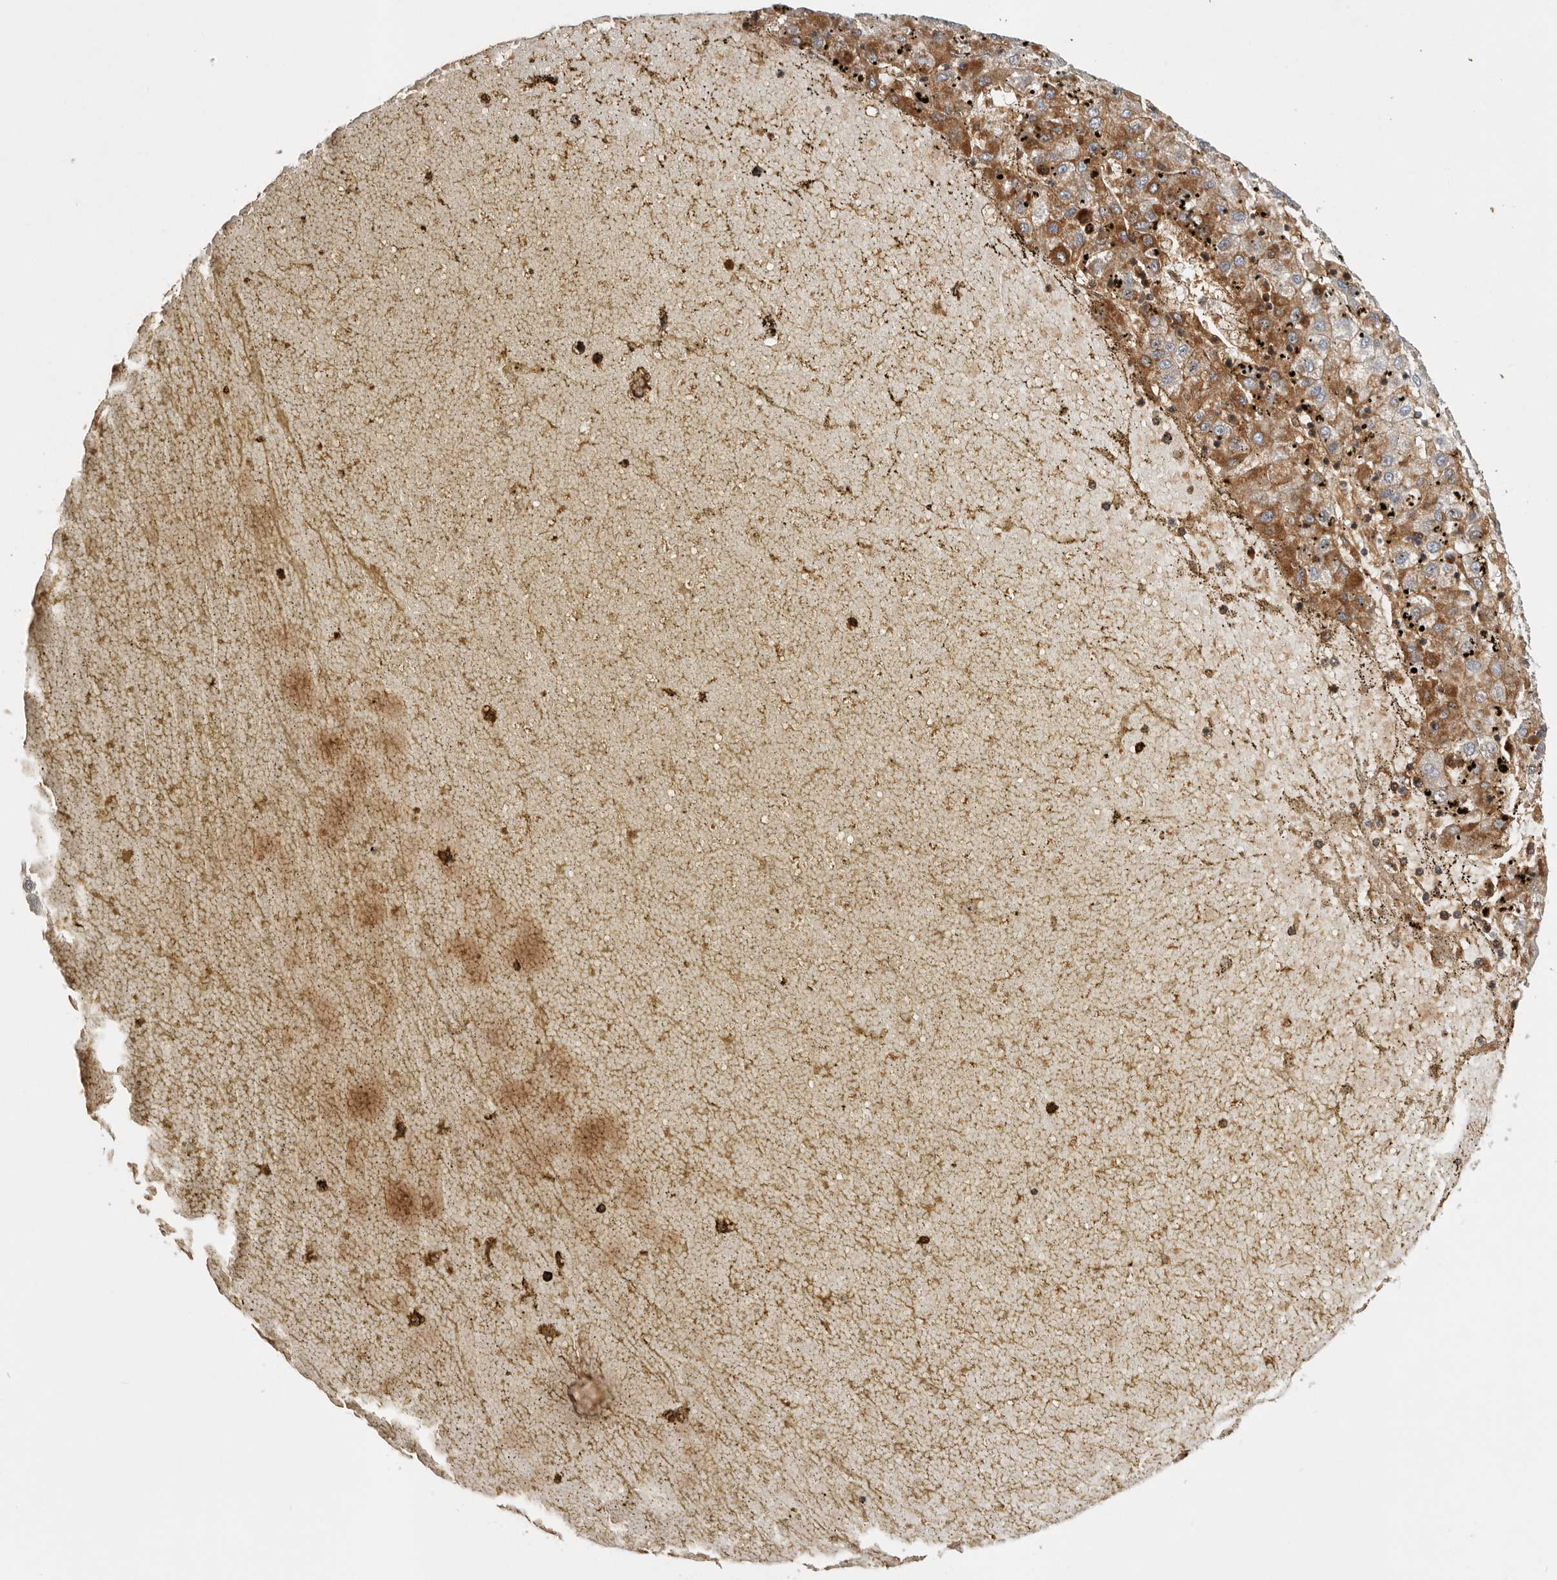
{"staining": {"intensity": "moderate", "quantity": ">75%", "location": "cytoplasmic/membranous"}, "tissue": "liver cancer", "cell_type": "Tumor cells", "image_type": "cancer", "snomed": [{"axis": "morphology", "description": "Carcinoma, Hepatocellular, NOS"}, {"axis": "topography", "description": "Liver"}], "caption": "Brown immunohistochemical staining in human hepatocellular carcinoma (liver) demonstrates moderate cytoplasmic/membranous positivity in about >75% of tumor cells.", "gene": "CFAP298", "patient": {"sex": "male", "age": 72}}